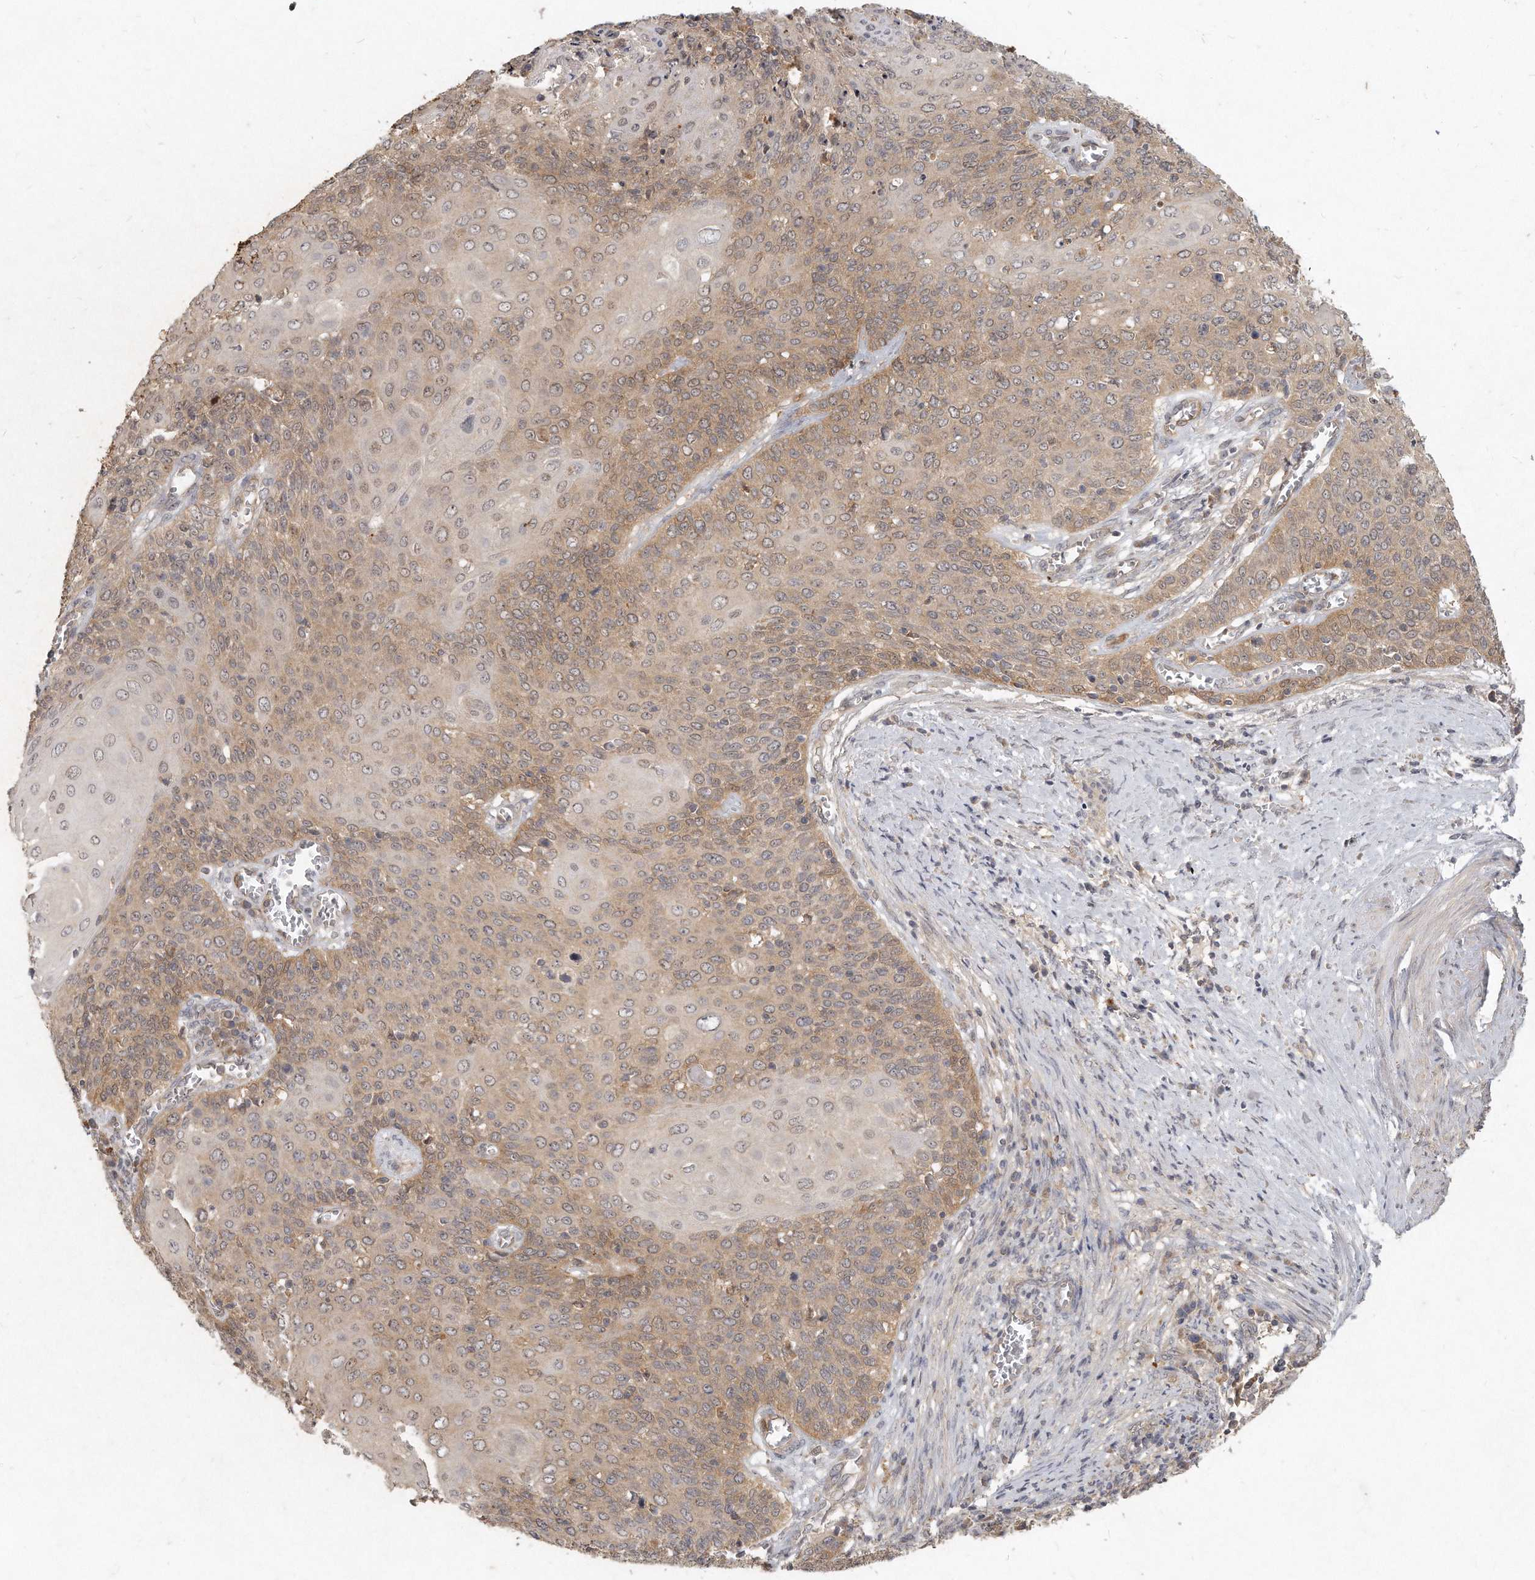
{"staining": {"intensity": "moderate", "quantity": ">75%", "location": "cytoplasmic/membranous"}, "tissue": "cervical cancer", "cell_type": "Tumor cells", "image_type": "cancer", "snomed": [{"axis": "morphology", "description": "Squamous cell carcinoma, NOS"}, {"axis": "topography", "description": "Cervix"}], "caption": "Immunohistochemical staining of cervical cancer (squamous cell carcinoma) reveals moderate cytoplasmic/membranous protein expression in approximately >75% of tumor cells. (IHC, brightfield microscopy, high magnification).", "gene": "LGALS8", "patient": {"sex": "female", "age": 39}}